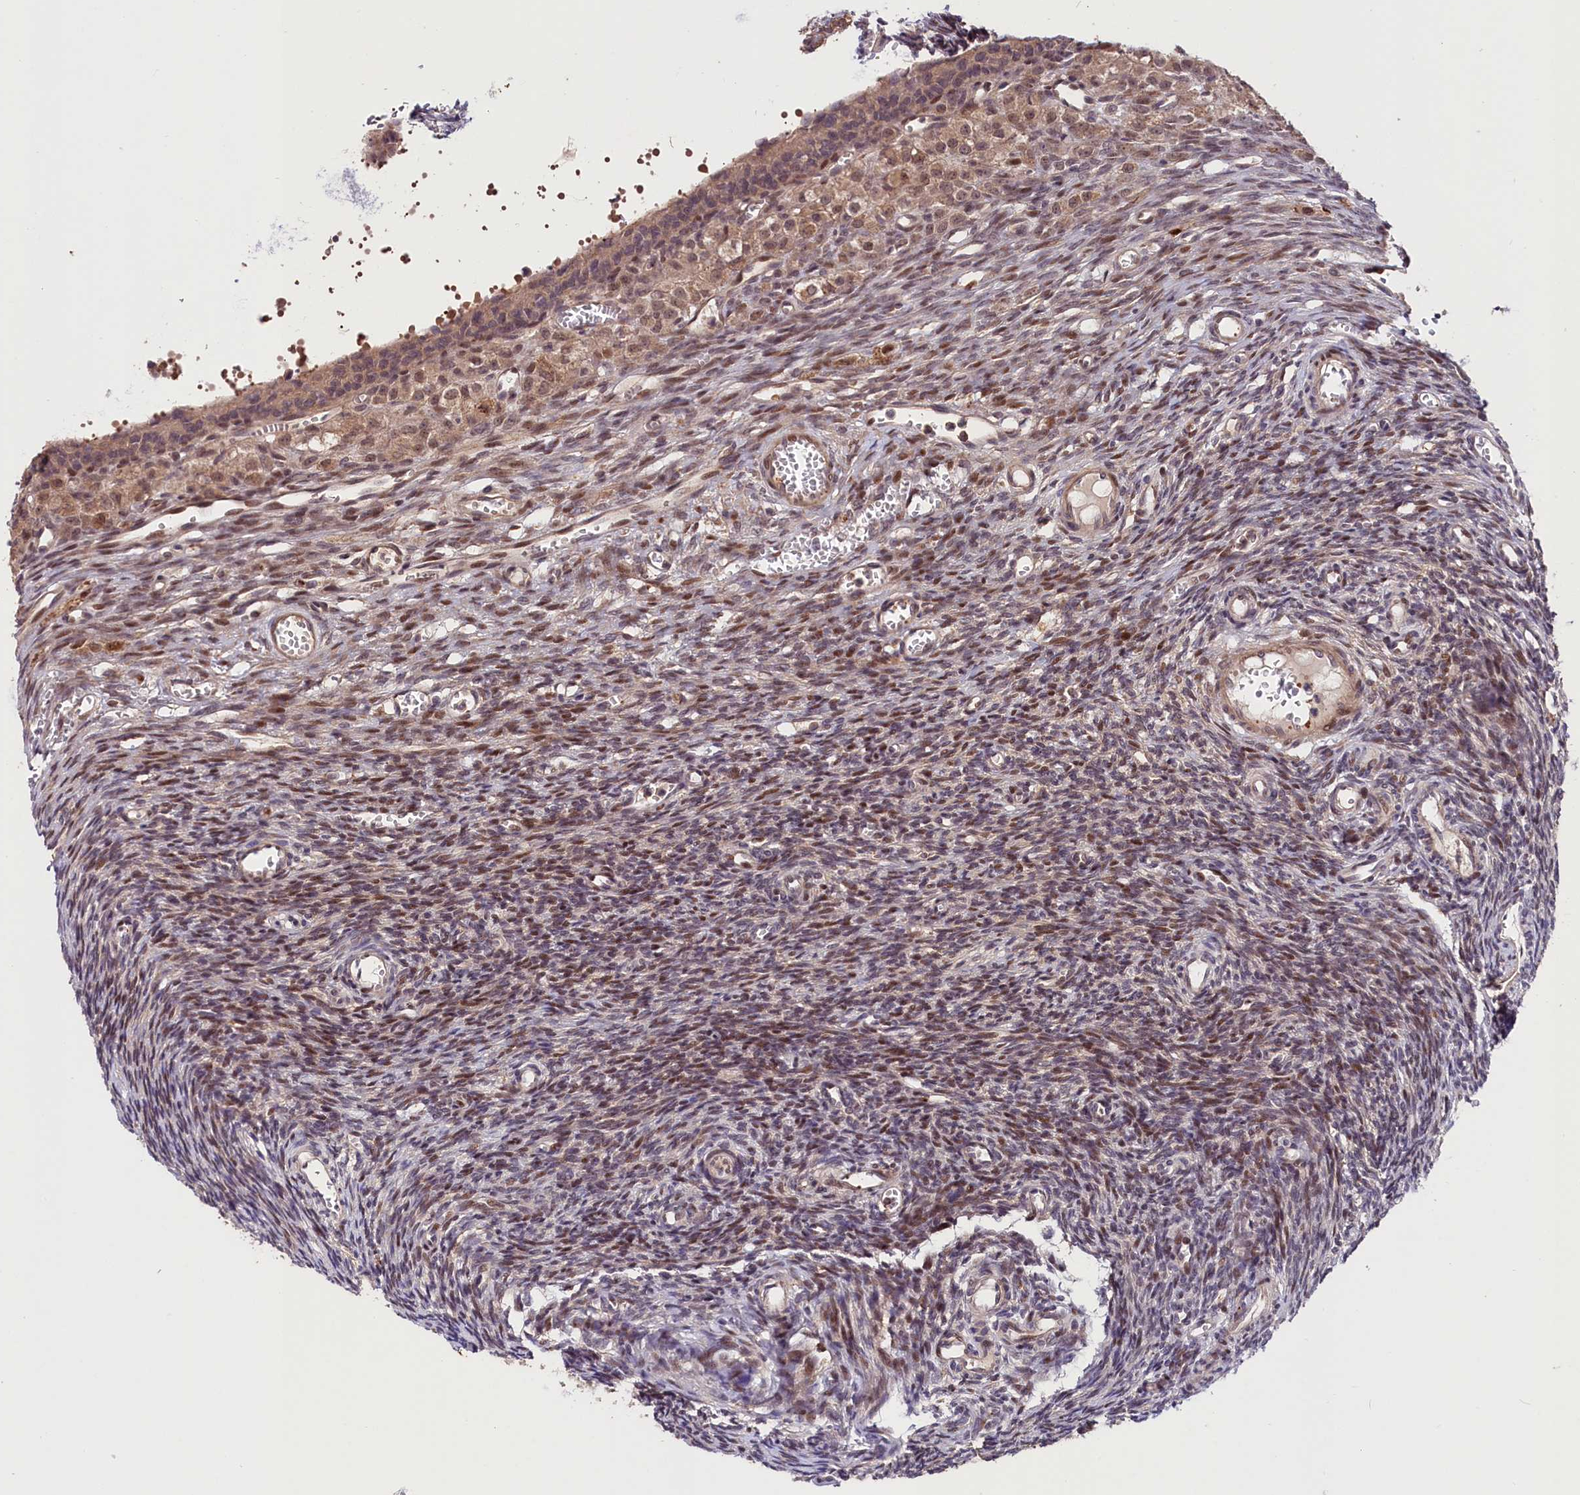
{"staining": {"intensity": "moderate", "quantity": "25%-75%", "location": "cytoplasmic/membranous,nuclear"}, "tissue": "ovary", "cell_type": "Ovarian stroma cells", "image_type": "normal", "snomed": [{"axis": "morphology", "description": "Normal tissue, NOS"}, {"axis": "topography", "description": "Ovary"}], "caption": "Human ovary stained with a brown dye demonstrates moderate cytoplasmic/membranous,nuclear positive staining in approximately 25%-75% of ovarian stroma cells.", "gene": "CACNA1H", "patient": {"sex": "female", "age": 39}}